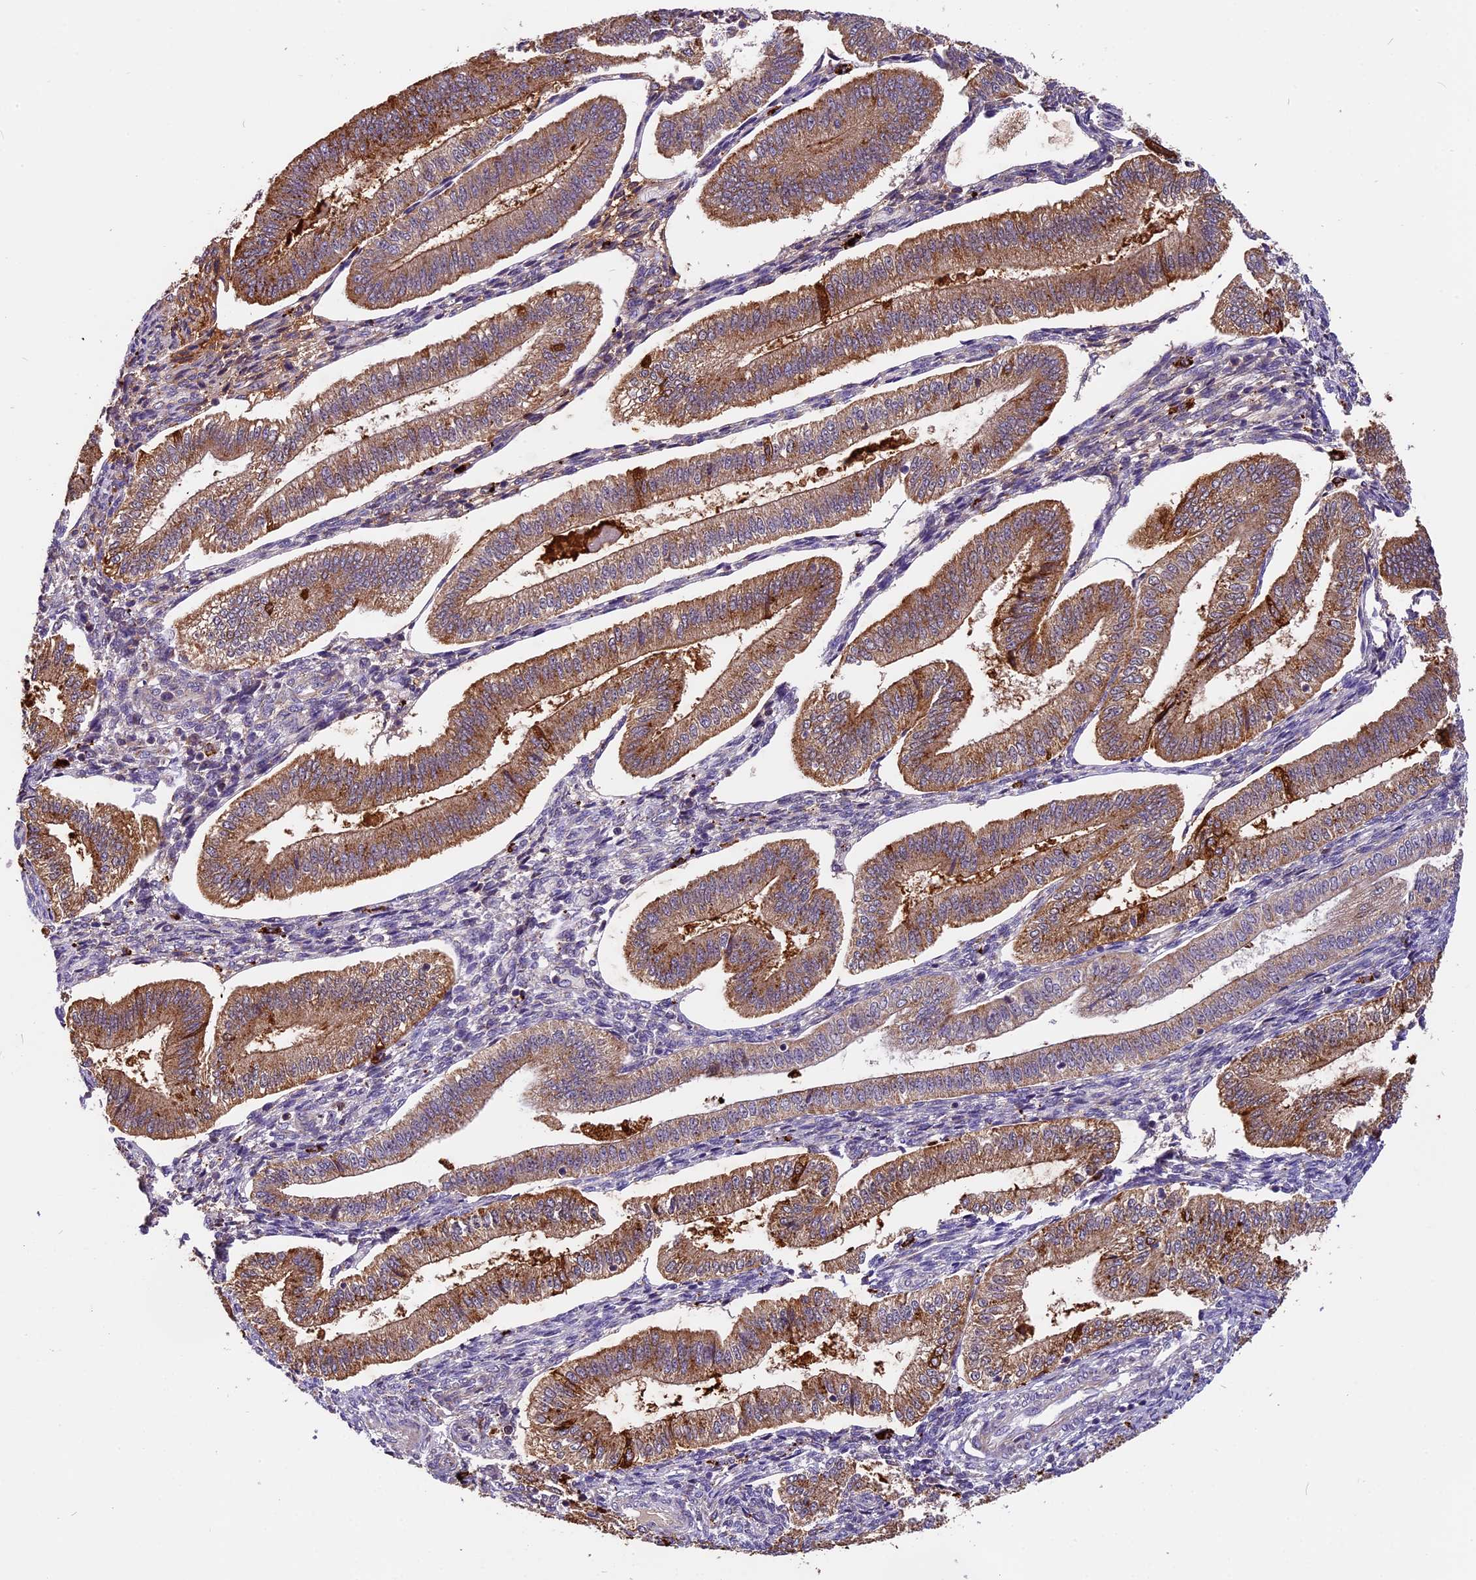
{"staining": {"intensity": "moderate", "quantity": "<25%", "location": "cytoplasmic/membranous"}, "tissue": "endometrium", "cell_type": "Cells in endometrial stroma", "image_type": "normal", "snomed": [{"axis": "morphology", "description": "Normal tissue, NOS"}, {"axis": "topography", "description": "Endometrium"}], "caption": "High-magnification brightfield microscopy of unremarkable endometrium stained with DAB (brown) and counterstained with hematoxylin (blue). cells in endometrial stroma exhibit moderate cytoplasmic/membranous positivity is appreciated in about<25% of cells. The protein is shown in brown color, while the nuclei are stained blue.", "gene": "COPE", "patient": {"sex": "female", "age": 34}}